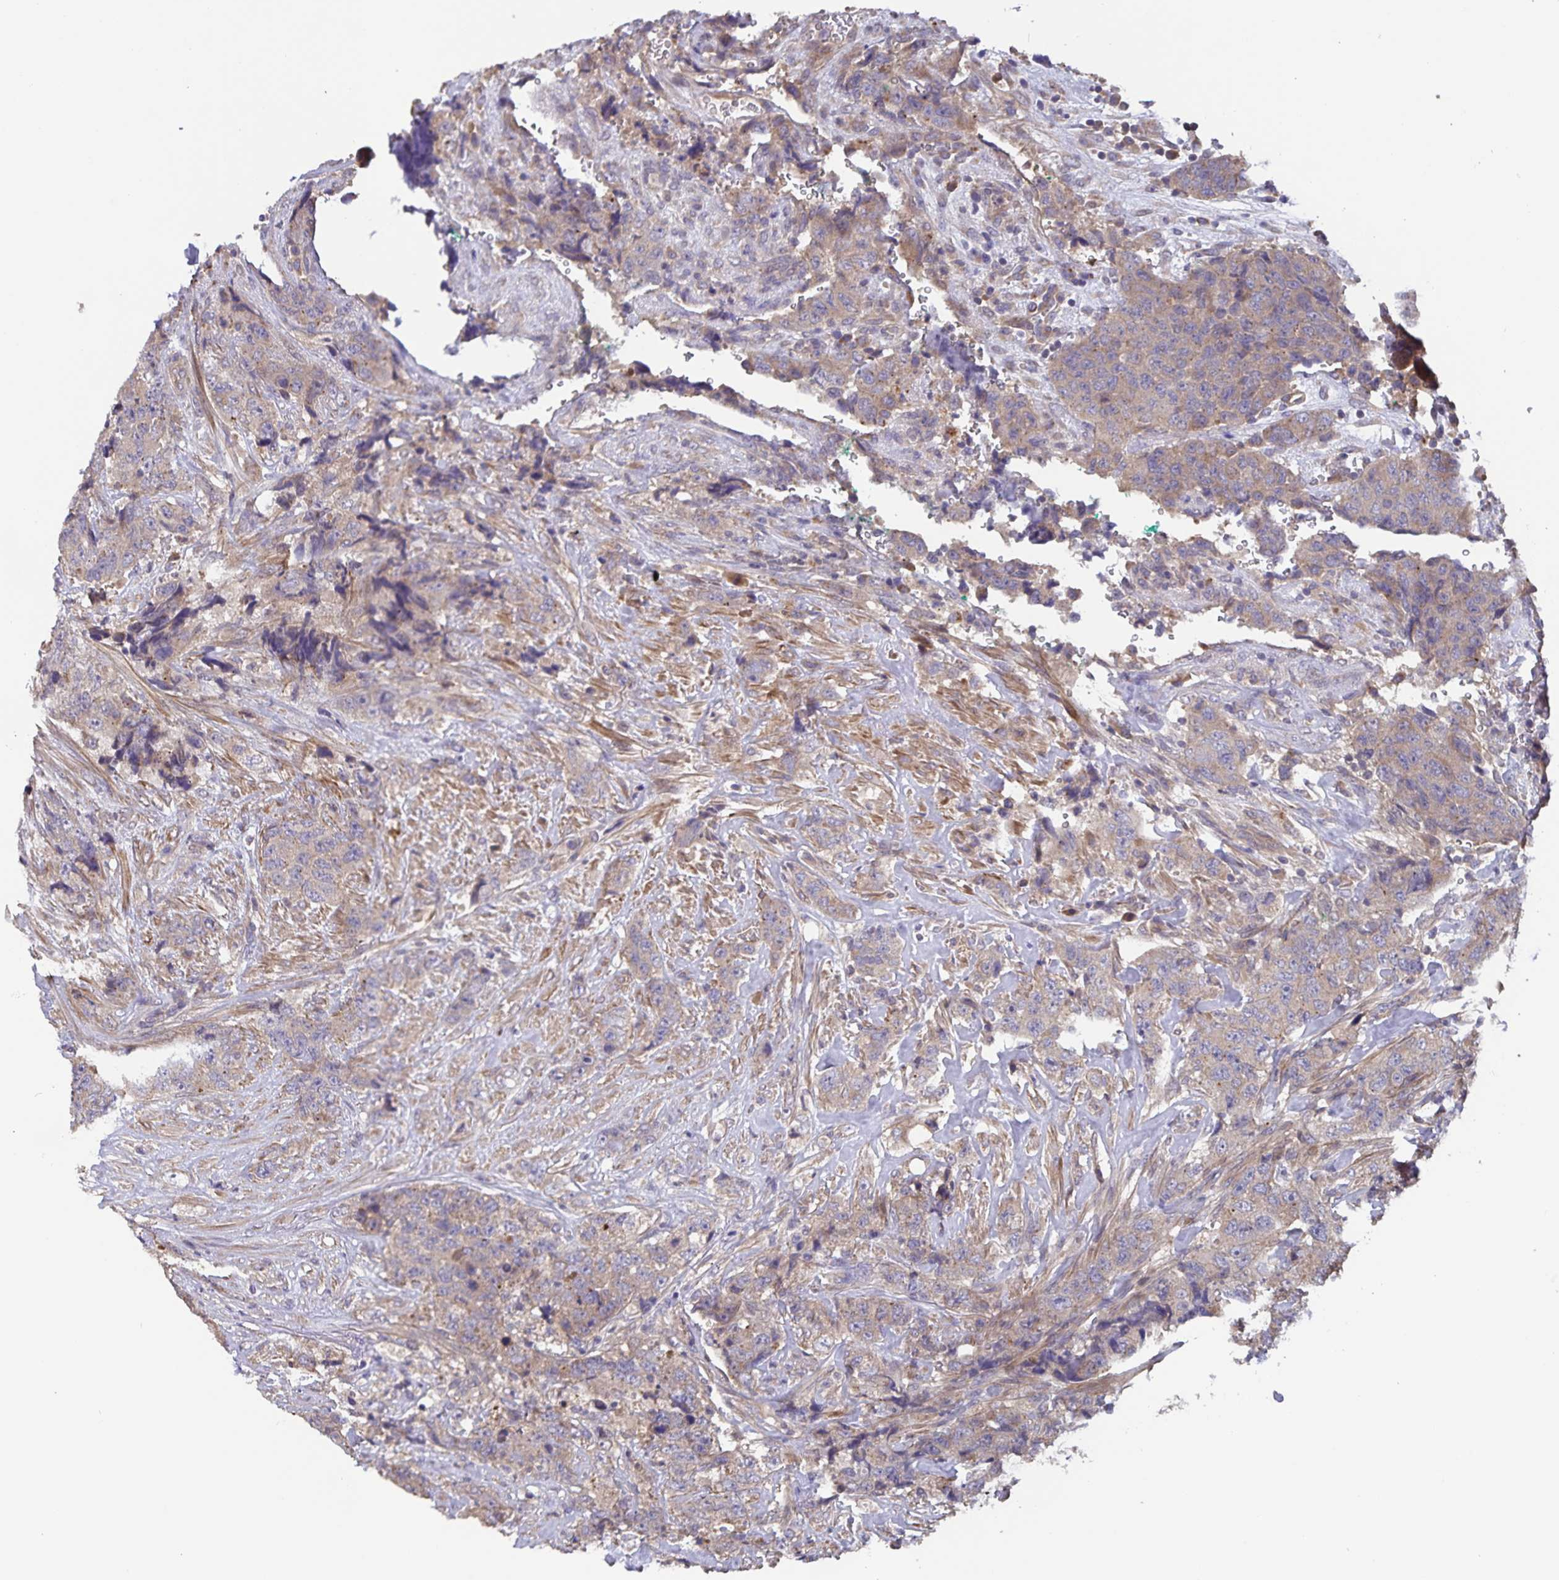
{"staining": {"intensity": "weak", "quantity": ">75%", "location": "cytoplasmic/membranous"}, "tissue": "urothelial cancer", "cell_type": "Tumor cells", "image_type": "cancer", "snomed": [{"axis": "morphology", "description": "Urothelial carcinoma, High grade"}, {"axis": "topography", "description": "Urinary bladder"}], "caption": "Immunohistochemistry (IHC) of human urothelial carcinoma (high-grade) reveals low levels of weak cytoplasmic/membranous staining in about >75% of tumor cells.", "gene": "FBXL16", "patient": {"sex": "female", "age": 78}}